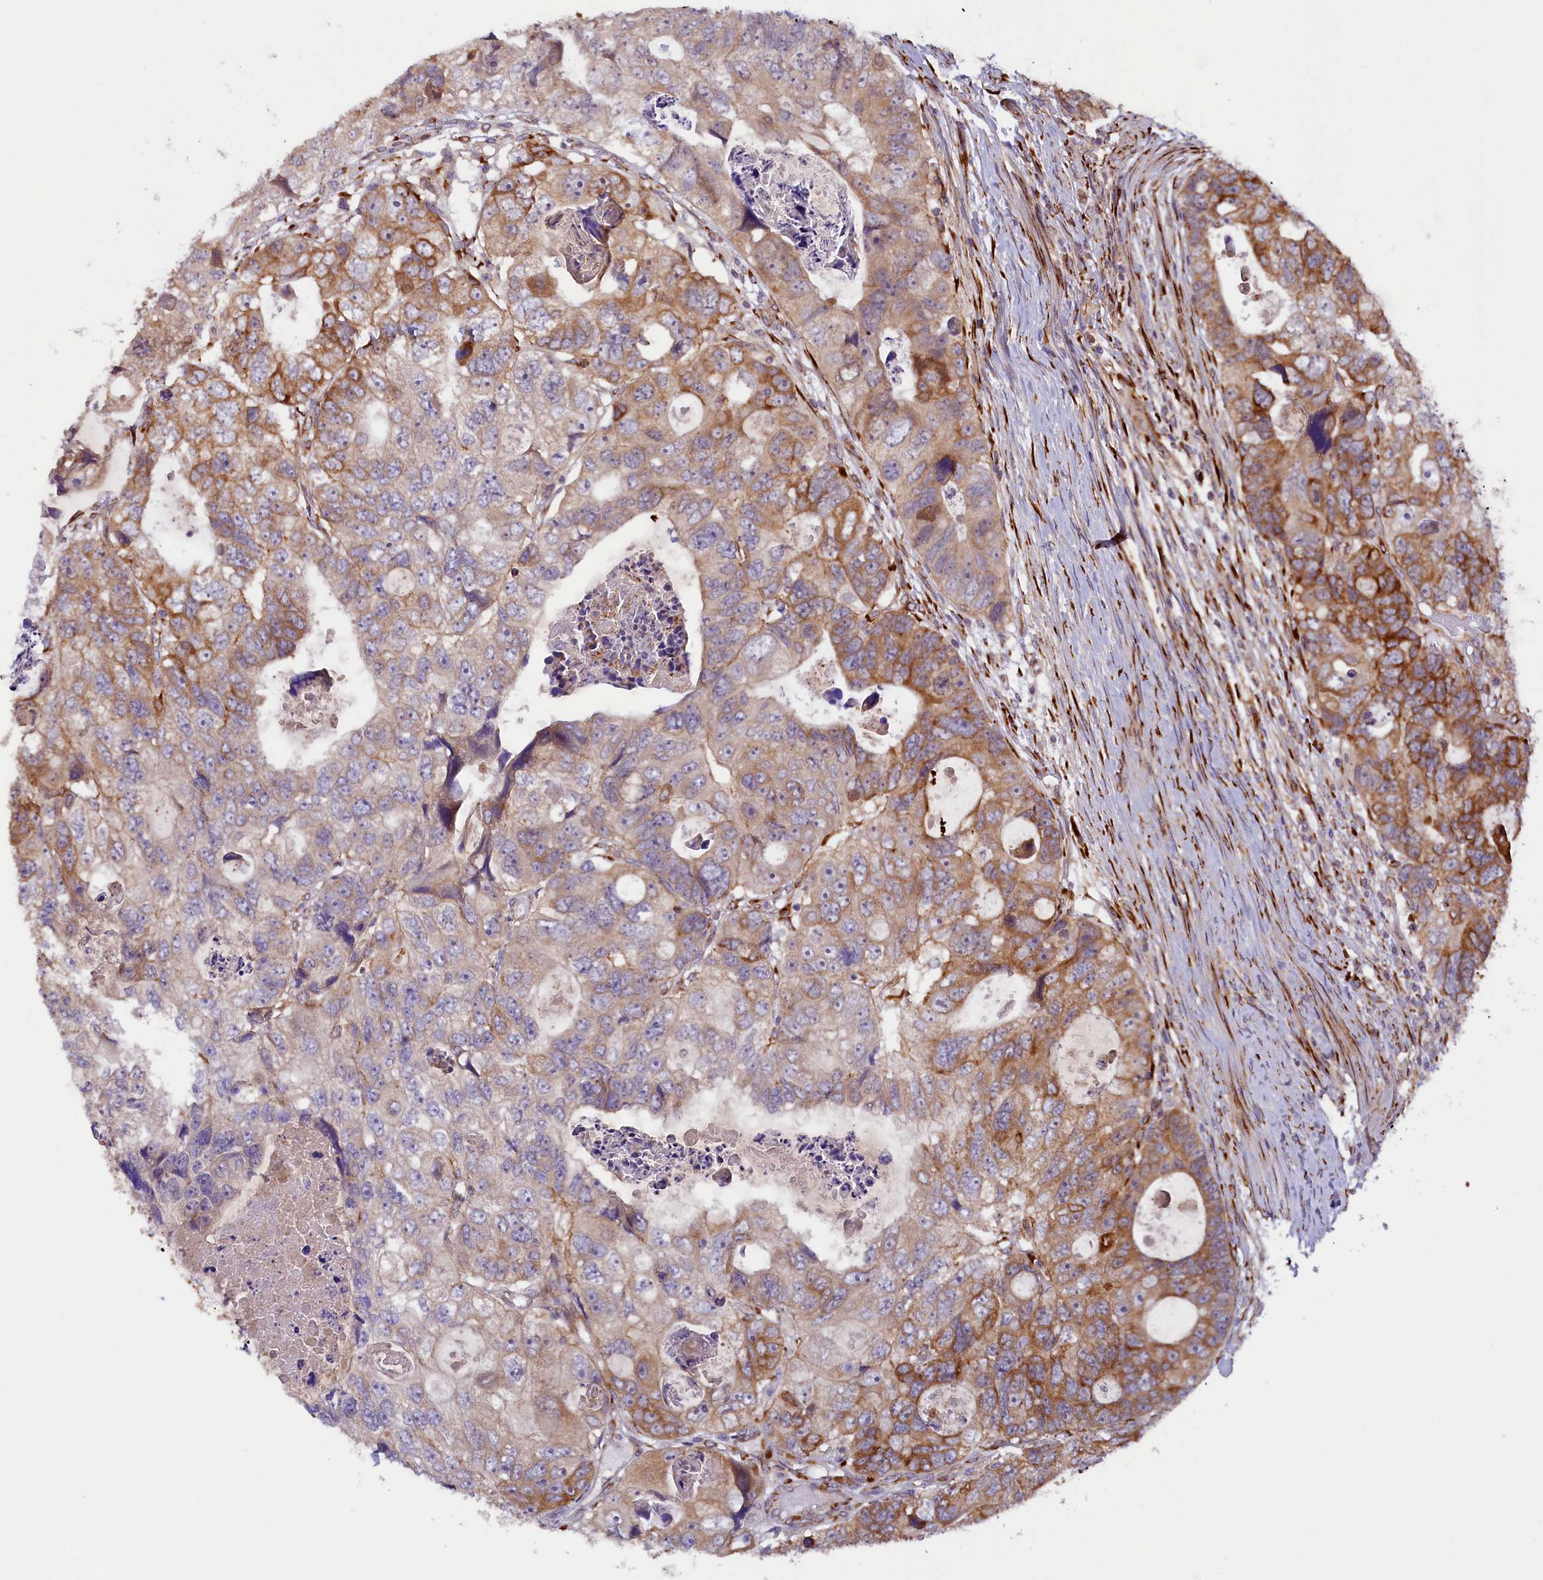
{"staining": {"intensity": "strong", "quantity": "25%-75%", "location": "cytoplasmic/membranous"}, "tissue": "colorectal cancer", "cell_type": "Tumor cells", "image_type": "cancer", "snomed": [{"axis": "morphology", "description": "Adenocarcinoma, NOS"}, {"axis": "topography", "description": "Rectum"}], "caption": "Human colorectal adenocarcinoma stained for a protein (brown) demonstrates strong cytoplasmic/membranous positive positivity in approximately 25%-75% of tumor cells.", "gene": "SSC5D", "patient": {"sex": "male", "age": 59}}